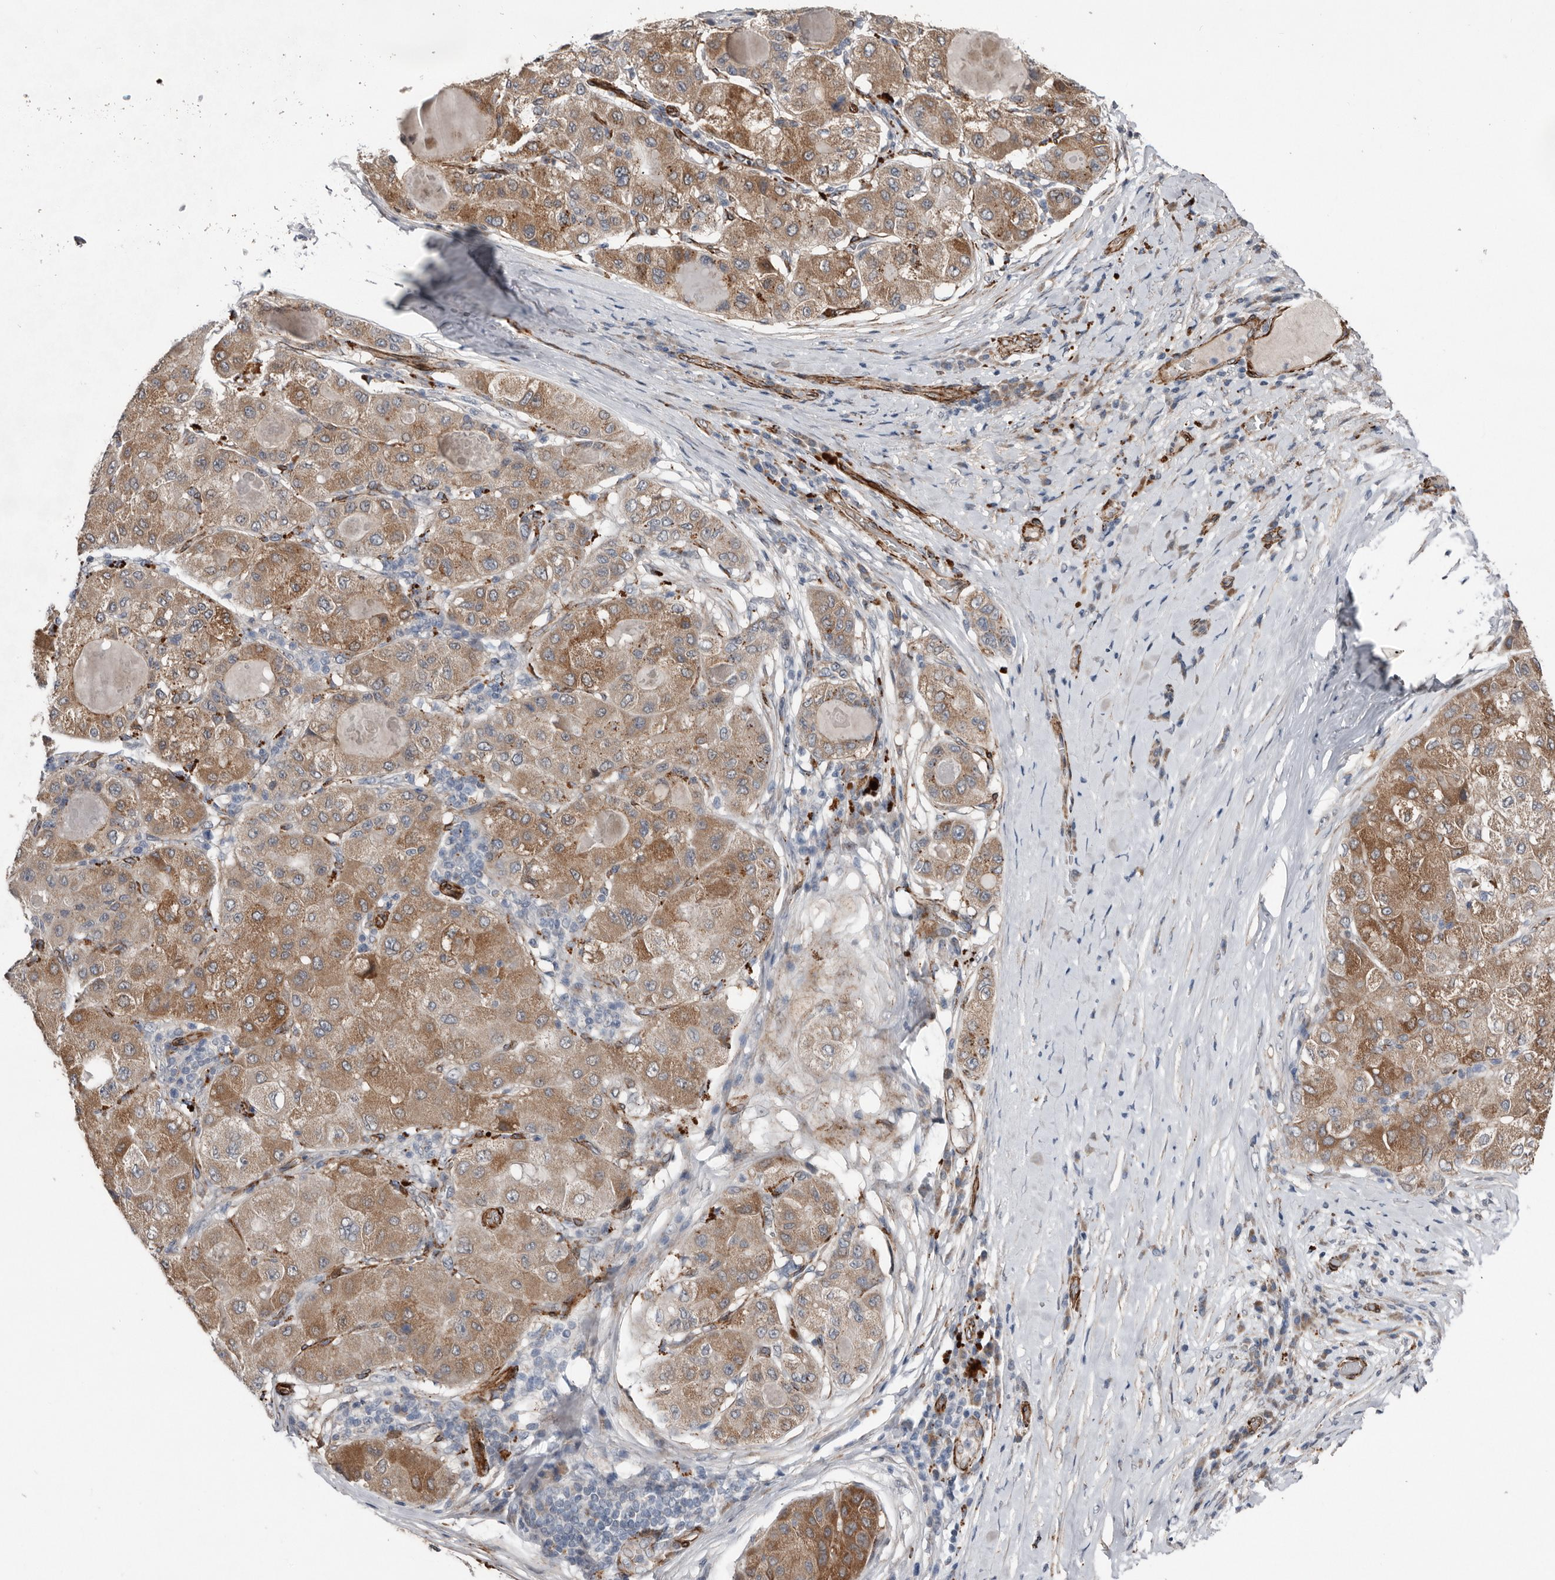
{"staining": {"intensity": "strong", "quantity": ">75%", "location": "cytoplasmic/membranous"}, "tissue": "liver cancer", "cell_type": "Tumor cells", "image_type": "cancer", "snomed": [{"axis": "morphology", "description": "Carcinoma, Hepatocellular, NOS"}, {"axis": "topography", "description": "Liver"}], "caption": "A high amount of strong cytoplasmic/membranous expression is present in about >75% of tumor cells in liver cancer (hepatocellular carcinoma) tissue.", "gene": "RANBP17", "patient": {"sex": "male", "age": 80}}